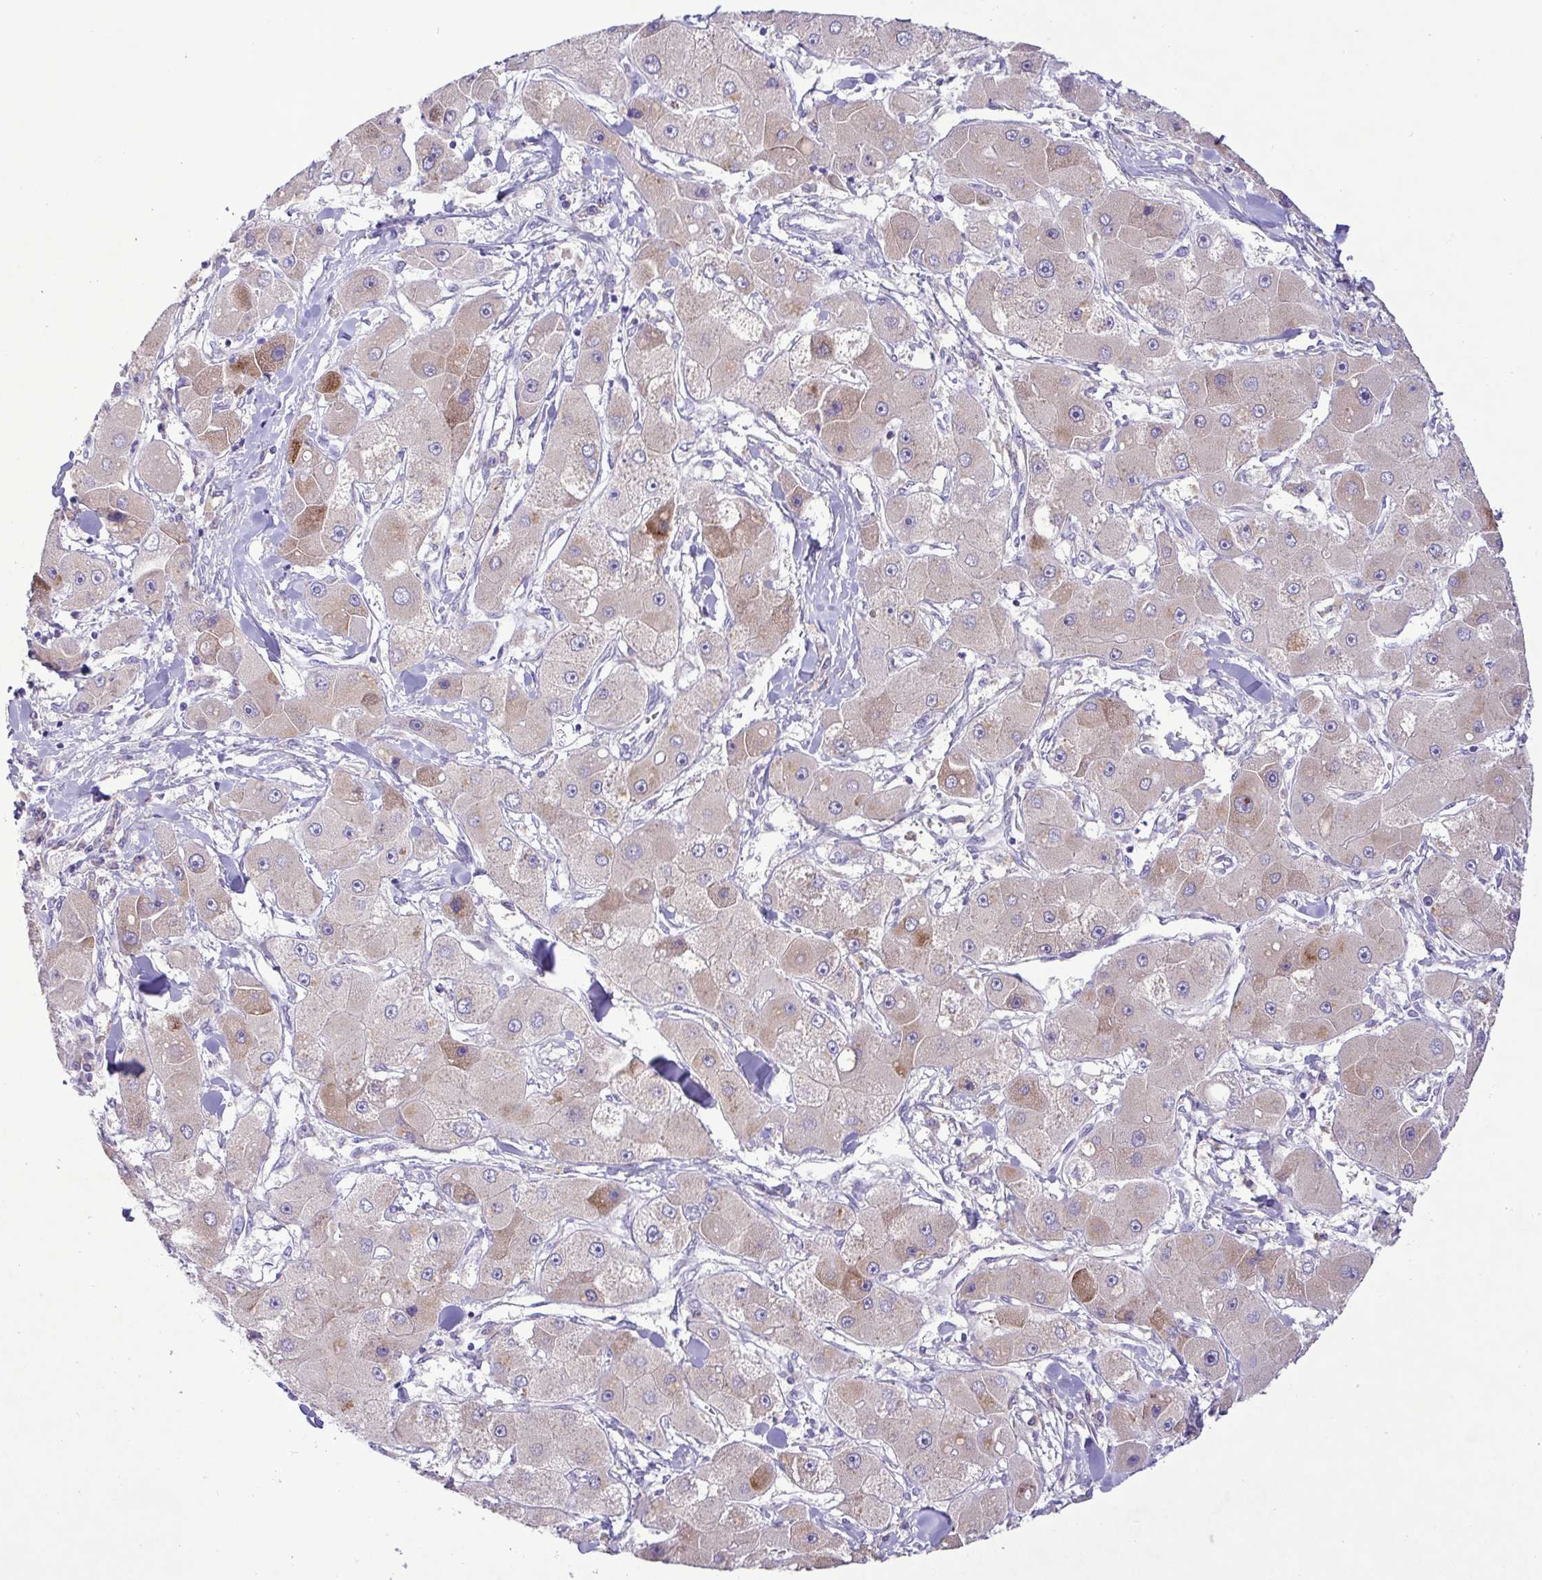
{"staining": {"intensity": "moderate", "quantity": "<25%", "location": "cytoplasmic/membranous"}, "tissue": "liver cancer", "cell_type": "Tumor cells", "image_type": "cancer", "snomed": [{"axis": "morphology", "description": "Carcinoma, Hepatocellular, NOS"}, {"axis": "topography", "description": "Liver"}], "caption": "Immunohistochemical staining of liver hepatocellular carcinoma demonstrates moderate cytoplasmic/membranous protein expression in about <25% of tumor cells.", "gene": "FAM86B1", "patient": {"sex": "male", "age": 24}}